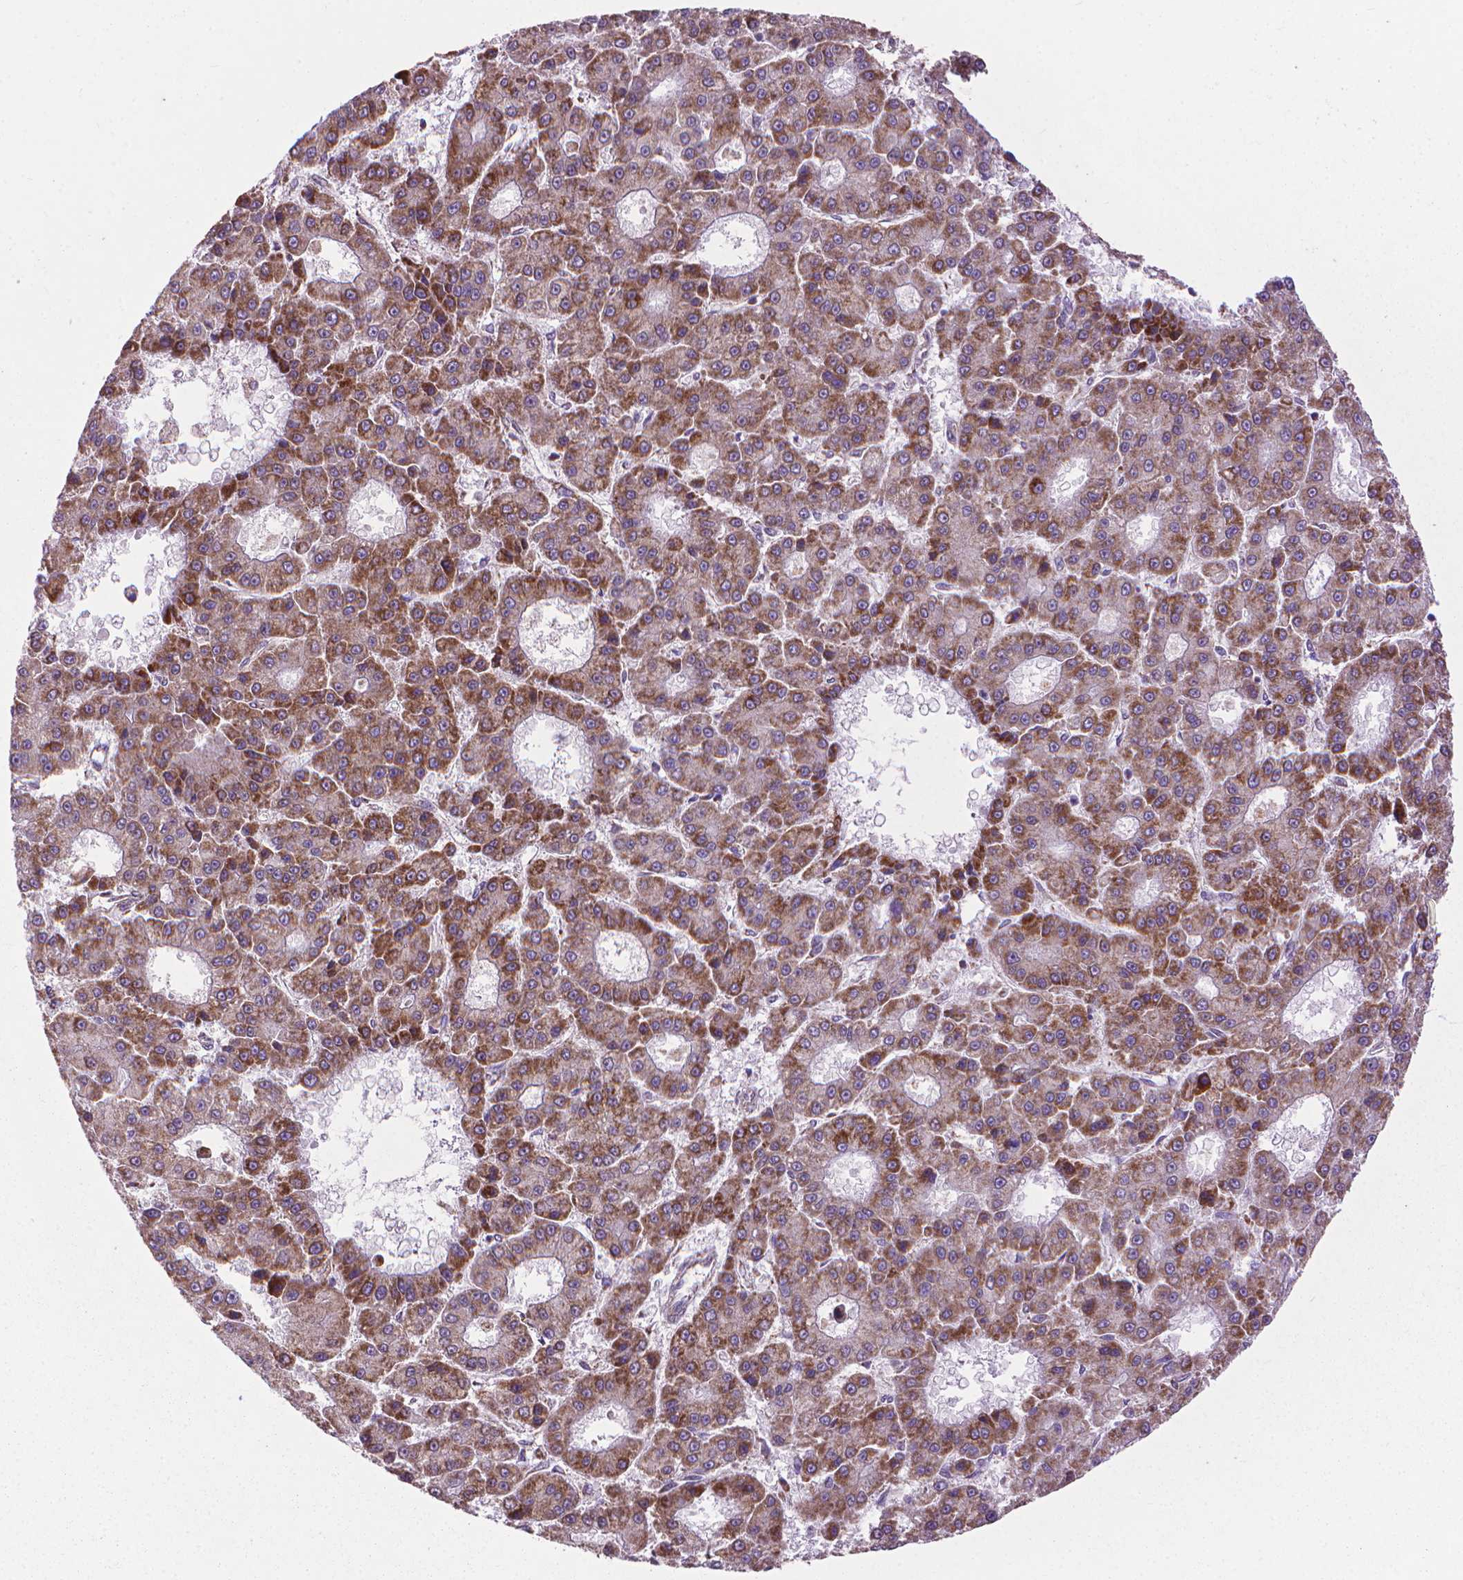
{"staining": {"intensity": "strong", "quantity": "25%-75%", "location": "cytoplasmic/membranous"}, "tissue": "liver cancer", "cell_type": "Tumor cells", "image_type": "cancer", "snomed": [{"axis": "morphology", "description": "Carcinoma, Hepatocellular, NOS"}, {"axis": "topography", "description": "Liver"}], "caption": "An image of human liver cancer (hepatocellular carcinoma) stained for a protein displays strong cytoplasmic/membranous brown staining in tumor cells. Using DAB (brown) and hematoxylin (blue) stains, captured at high magnification using brightfield microscopy.", "gene": "VDAC1", "patient": {"sex": "male", "age": 70}}